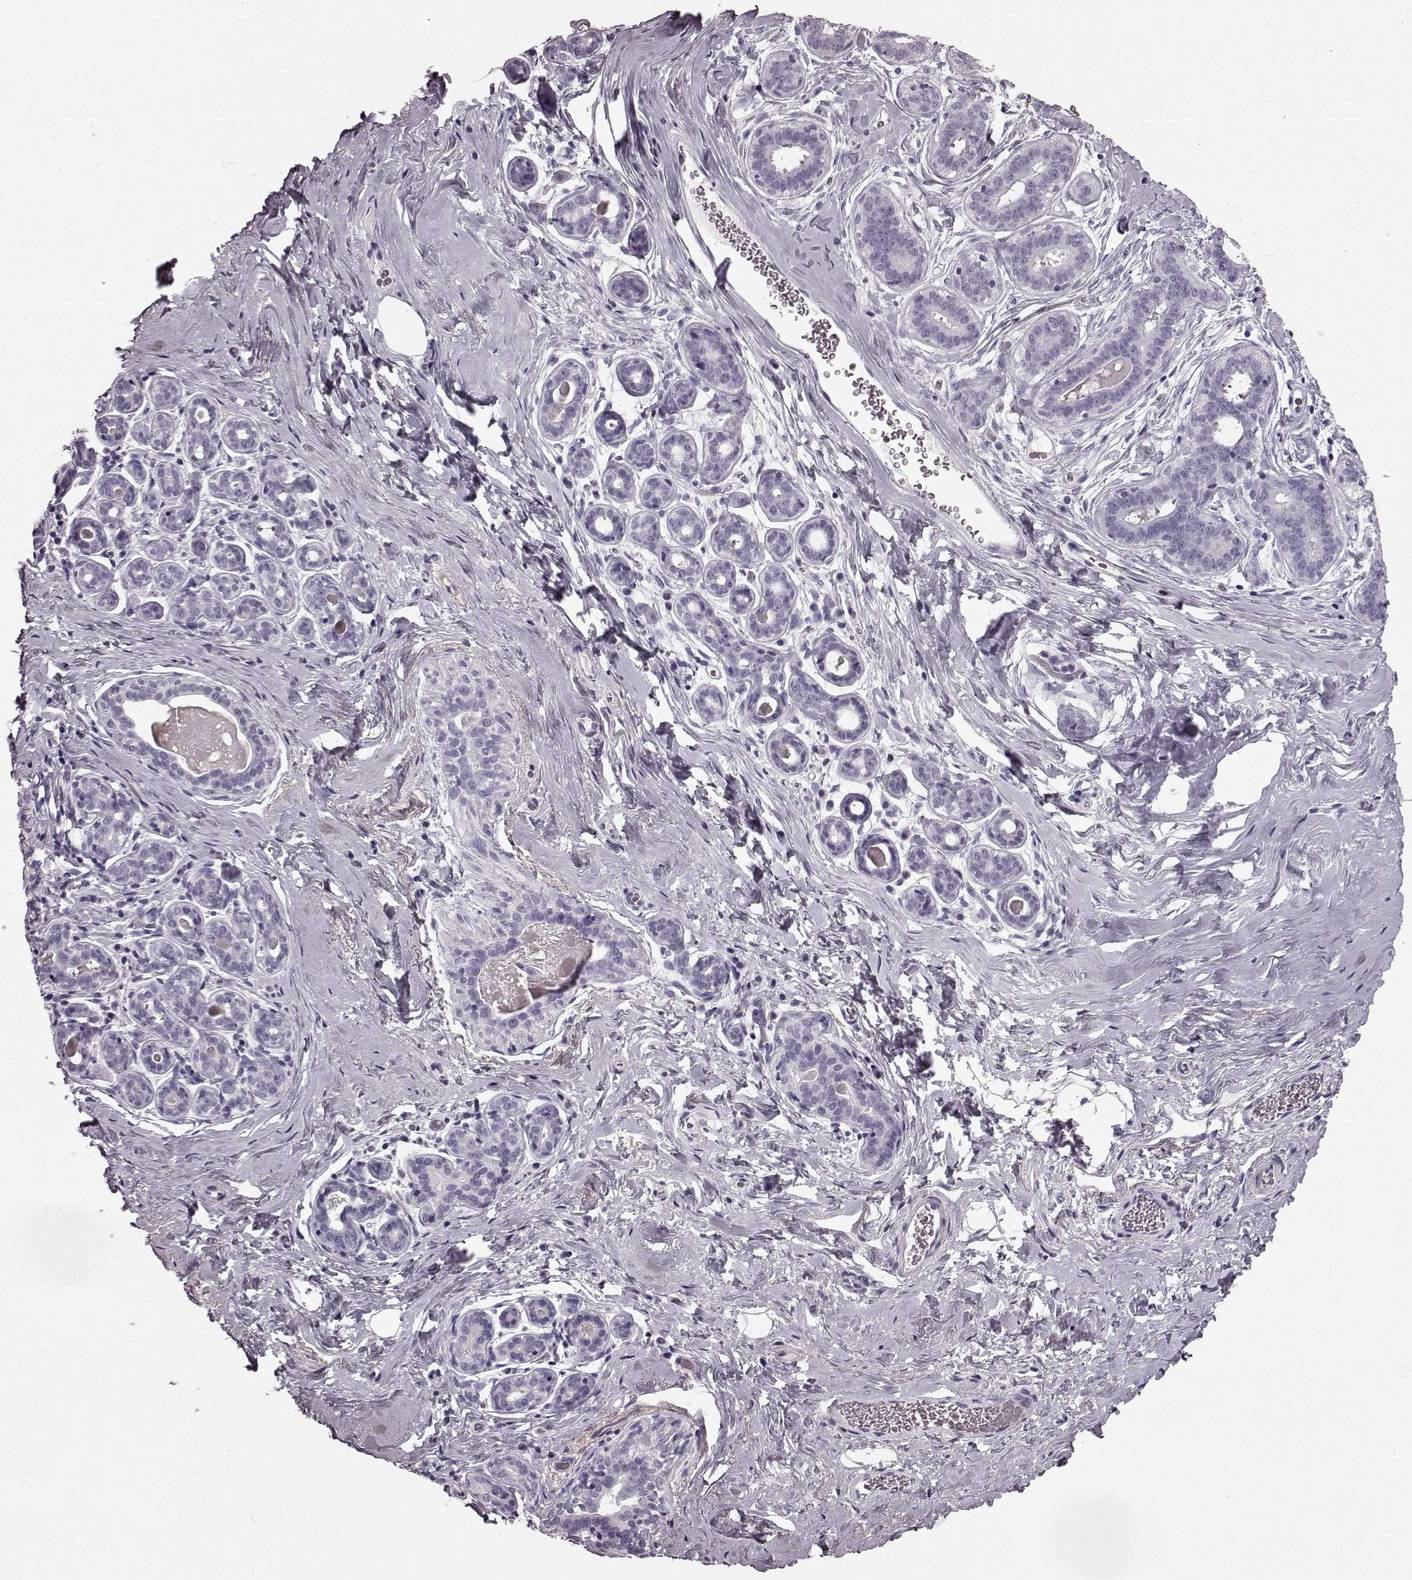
{"staining": {"intensity": "negative", "quantity": "none", "location": "none"}, "tissue": "breast", "cell_type": "Adipocytes", "image_type": "normal", "snomed": [{"axis": "morphology", "description": "Normal tissue, NOS"}, {"axis": "topography", "description": "Skin"}, {"axis": "topography", "description": "Breast"}], "caption": "DAB immunohistochemical staining of benign human breast exhibits no significant staining in adipocytes.", "gene": "CST7", "patient": {"sex": "female", "age": 43}}